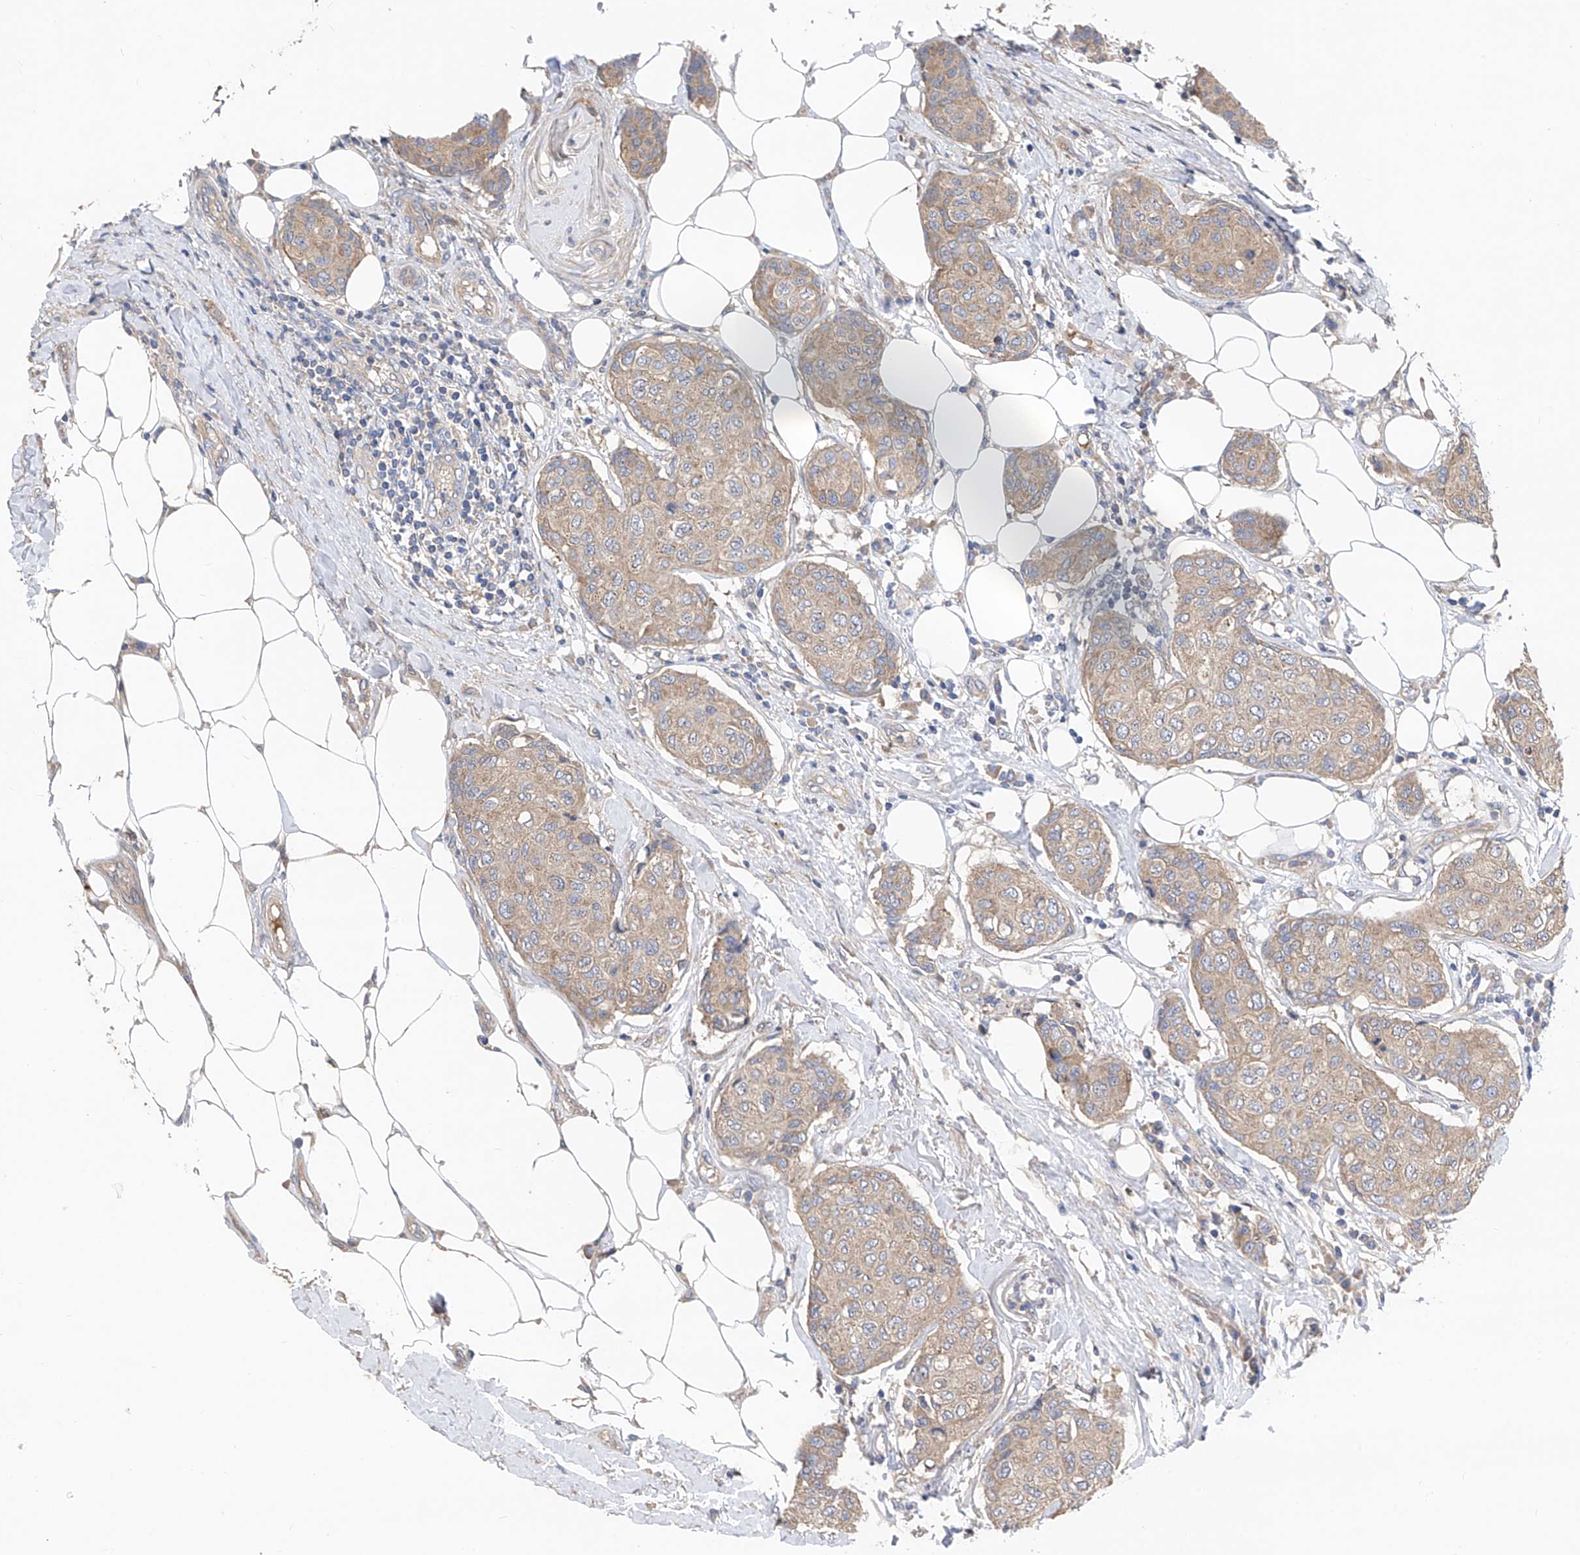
{"staining": {"intensity": "weak", "quantity": ">75%", "location": "cytoplasmic/membranous"}, "tissue": "breast cancer", "cell_type": "Tumor cells", "image_type": "cancer", "snomed": [{"axis": "morphology", "description": "Duct carcinoma"}, {"axis": "topography", "description": "Breast"}], "caption": "IHC image of breast cancer (intraductal carcinoma) stained for a protein (brown), which shows low levels of weak cytoplasmic/membranous positivity in about >75% of tumor cells.", "gene": "PTK2", "patient": {"sex": "female", "age": 80}}